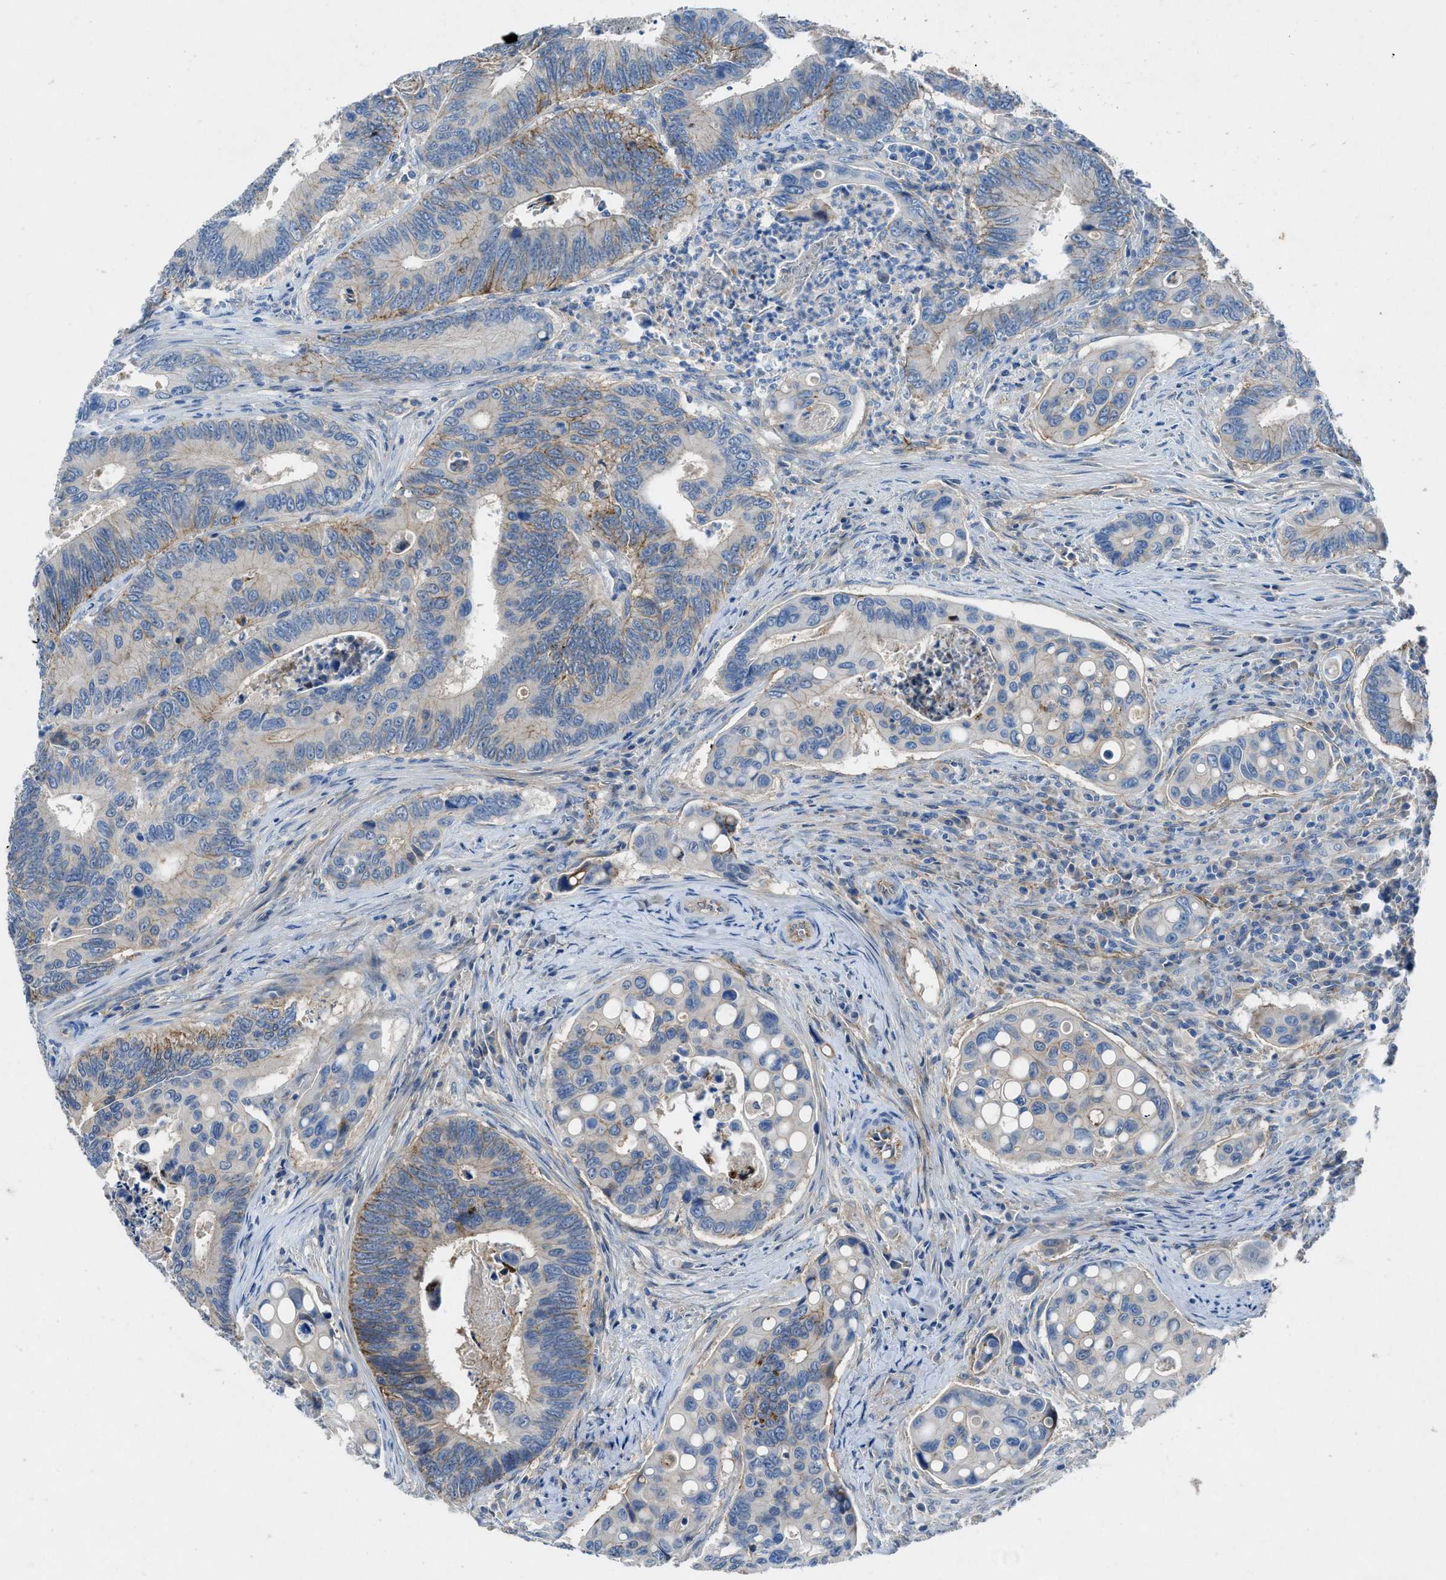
{"staining": {"intensity": "weak", "quantity": "<25%", "location": "cytoplasmic/membranous"}, "tissue": "colorectal cancer", "cell_type": "Tumor cells", "image_type": "cancer", "snomed": [{"axis": "morphology", "description": "Inflammation, NOS"}, {"axis": "morphology", "description": "Adenocarcinoma, NOS"}, {"axis": "topography", "description": "Colon"}], "caption": "This is a image of IHC staining of colorectal cancer, which shows no staining in tumor cells.", "gene": "PTGFRN", "patient": {"sex": "male", "age": 72}}